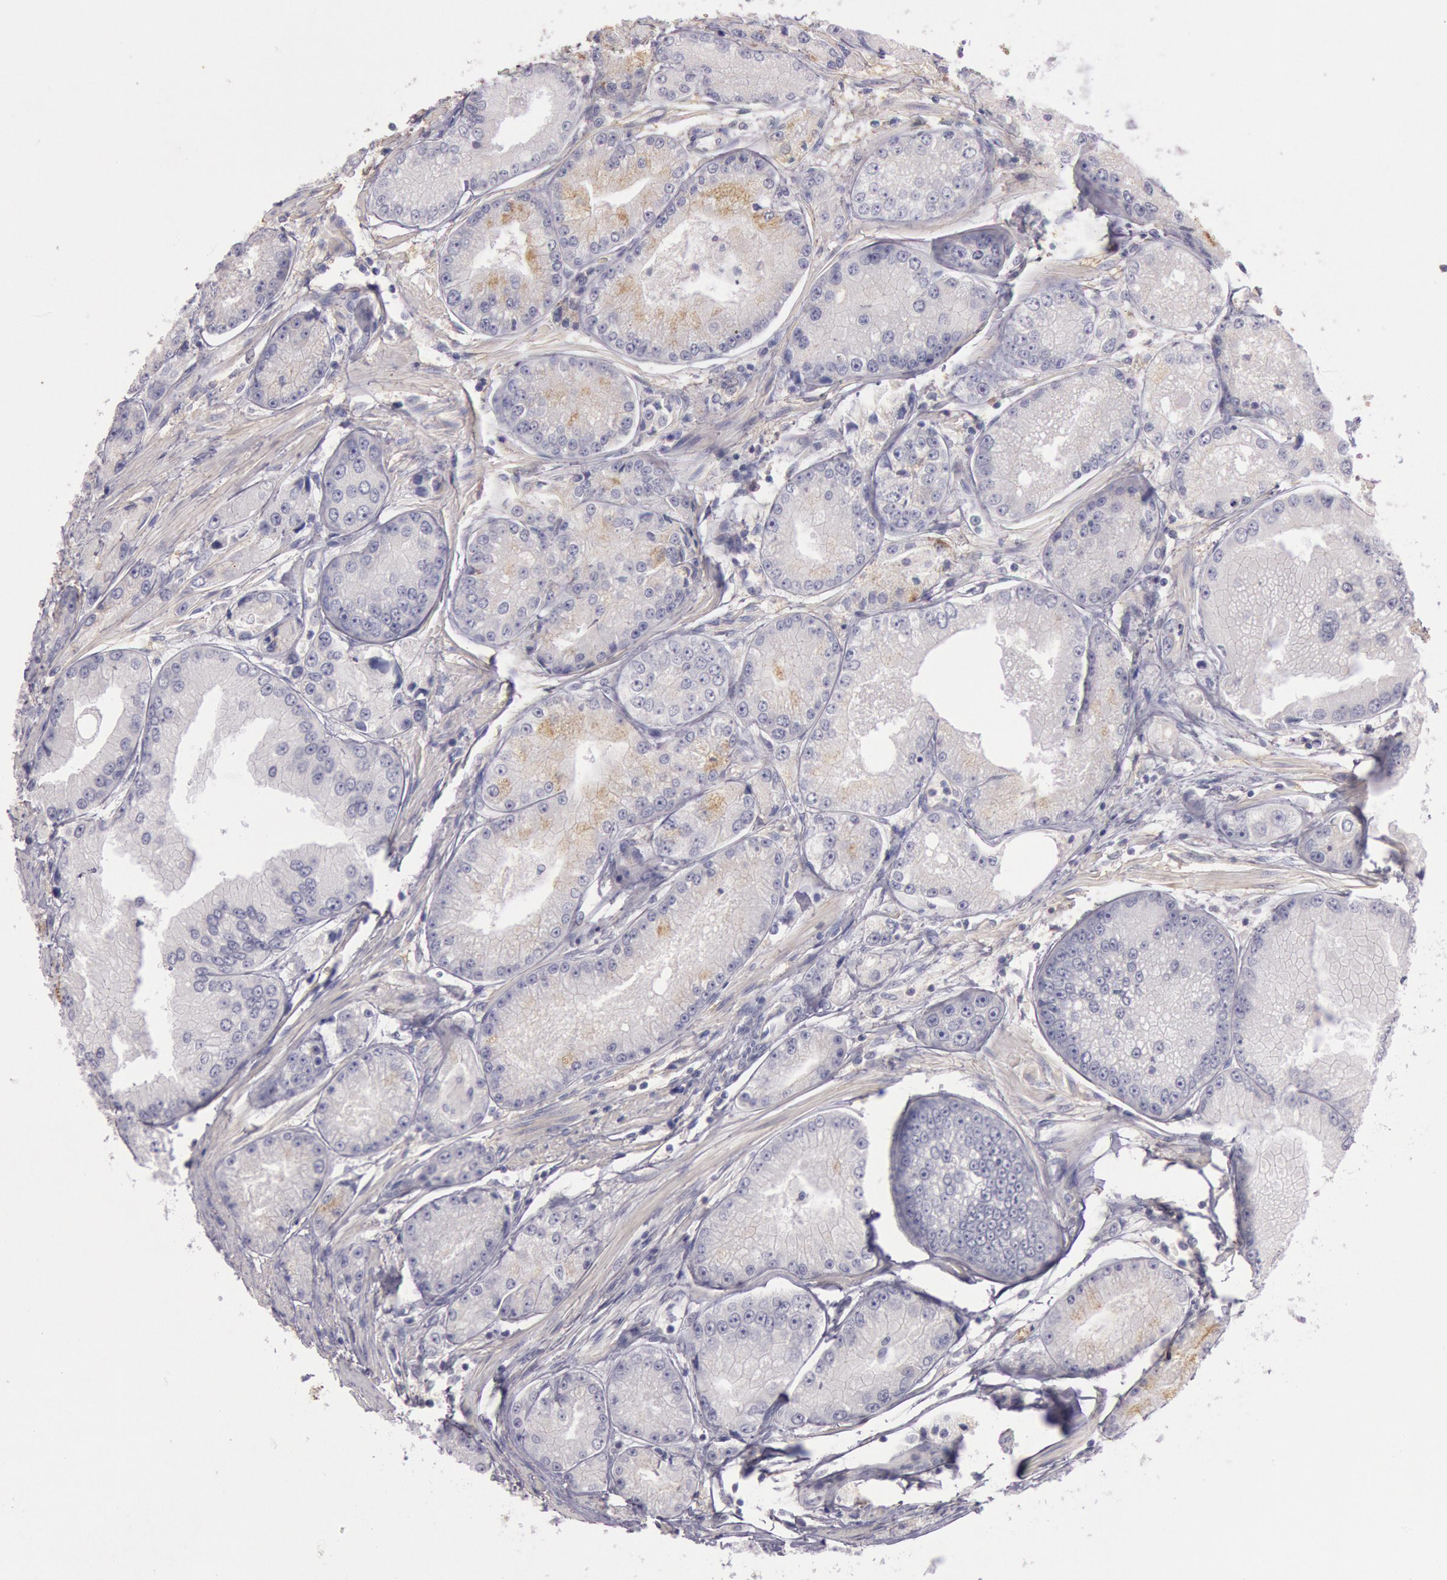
{"staining": {"intensity": "weak", "quantity": "25%-75%", "location": "cytoplasmic/membranous"}, "tissue": "prostate cancer", "cell_type": "Tumor cells", "image_type": "cancer", "snomed": [{"axis": "morphology", "description": "Adenocarcinoma, Medium grade"}, {"axis": "topography", "description": "Prostate"}], "caption": "This is an image of immunohistochemistry (IHC) staining of prostate cancer (medium-grade adenocarcinoma), which shows weak positivity in the cytoplasmic/membranous of tumor cells.", "gene": "TRIB2", "patient": {"sex": "male", "age": 72}}